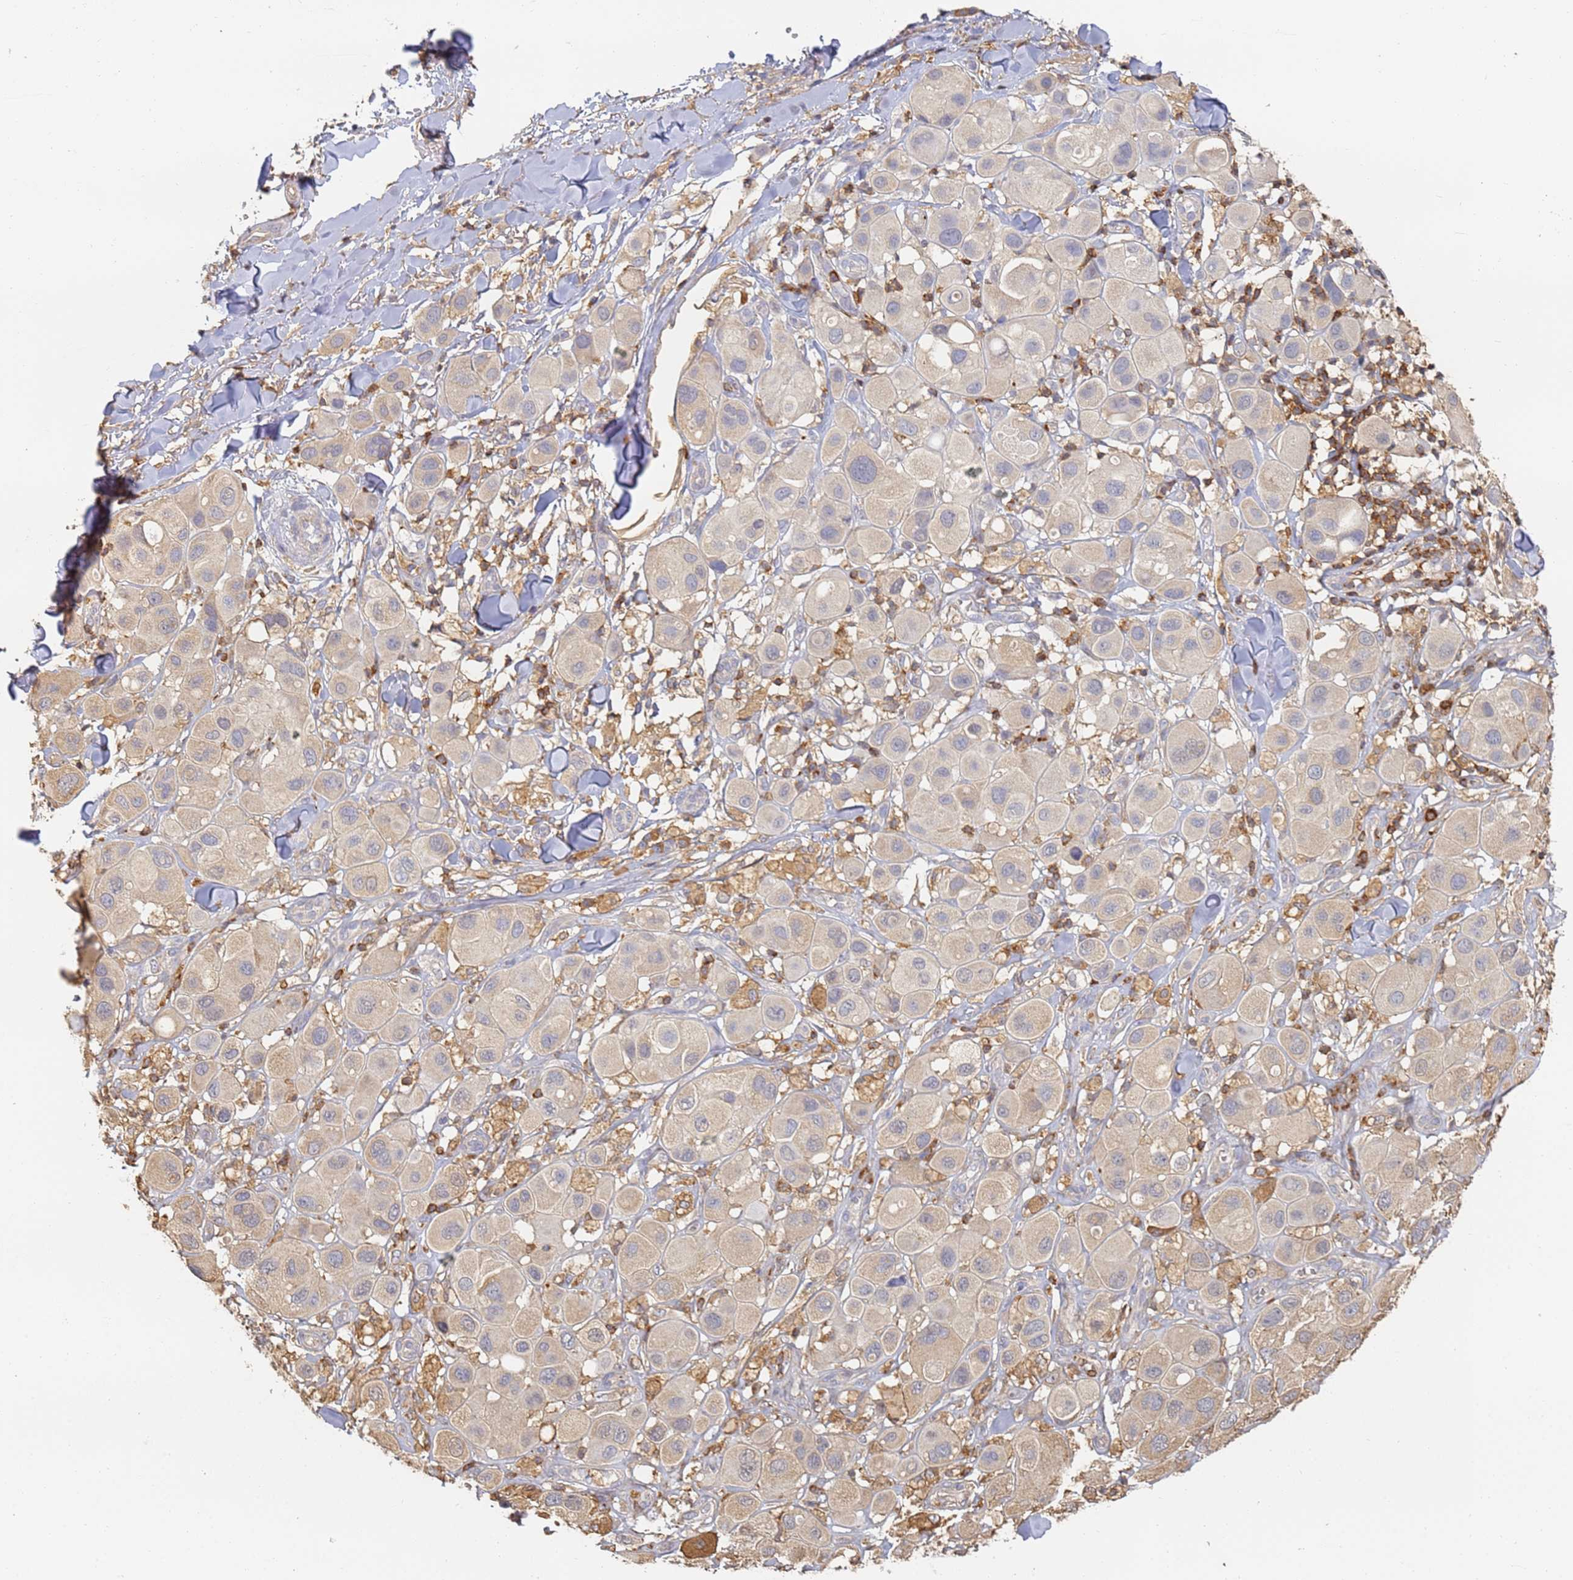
{"staining": {"intensity": "weak", "quantity": ">75%", "location": "cytoplasmic/membranous"}, "tissue": "melanoma", "cell_type": "Tumor cells", "image_type": "cancer", "snomed": [{"axis": "morphology", "description": "Malignant melanoma, Metastatic site"}, {"axis": "topography", "description": "Skin"}], "caption": "A low amount of weak cytoplasmic/membranous expression is present in about >75% of tumor cells in malignant melanoma (metastatic site) tissue.", "gene": "BIN2", "patient": {"sex": "male", "age": 41}}